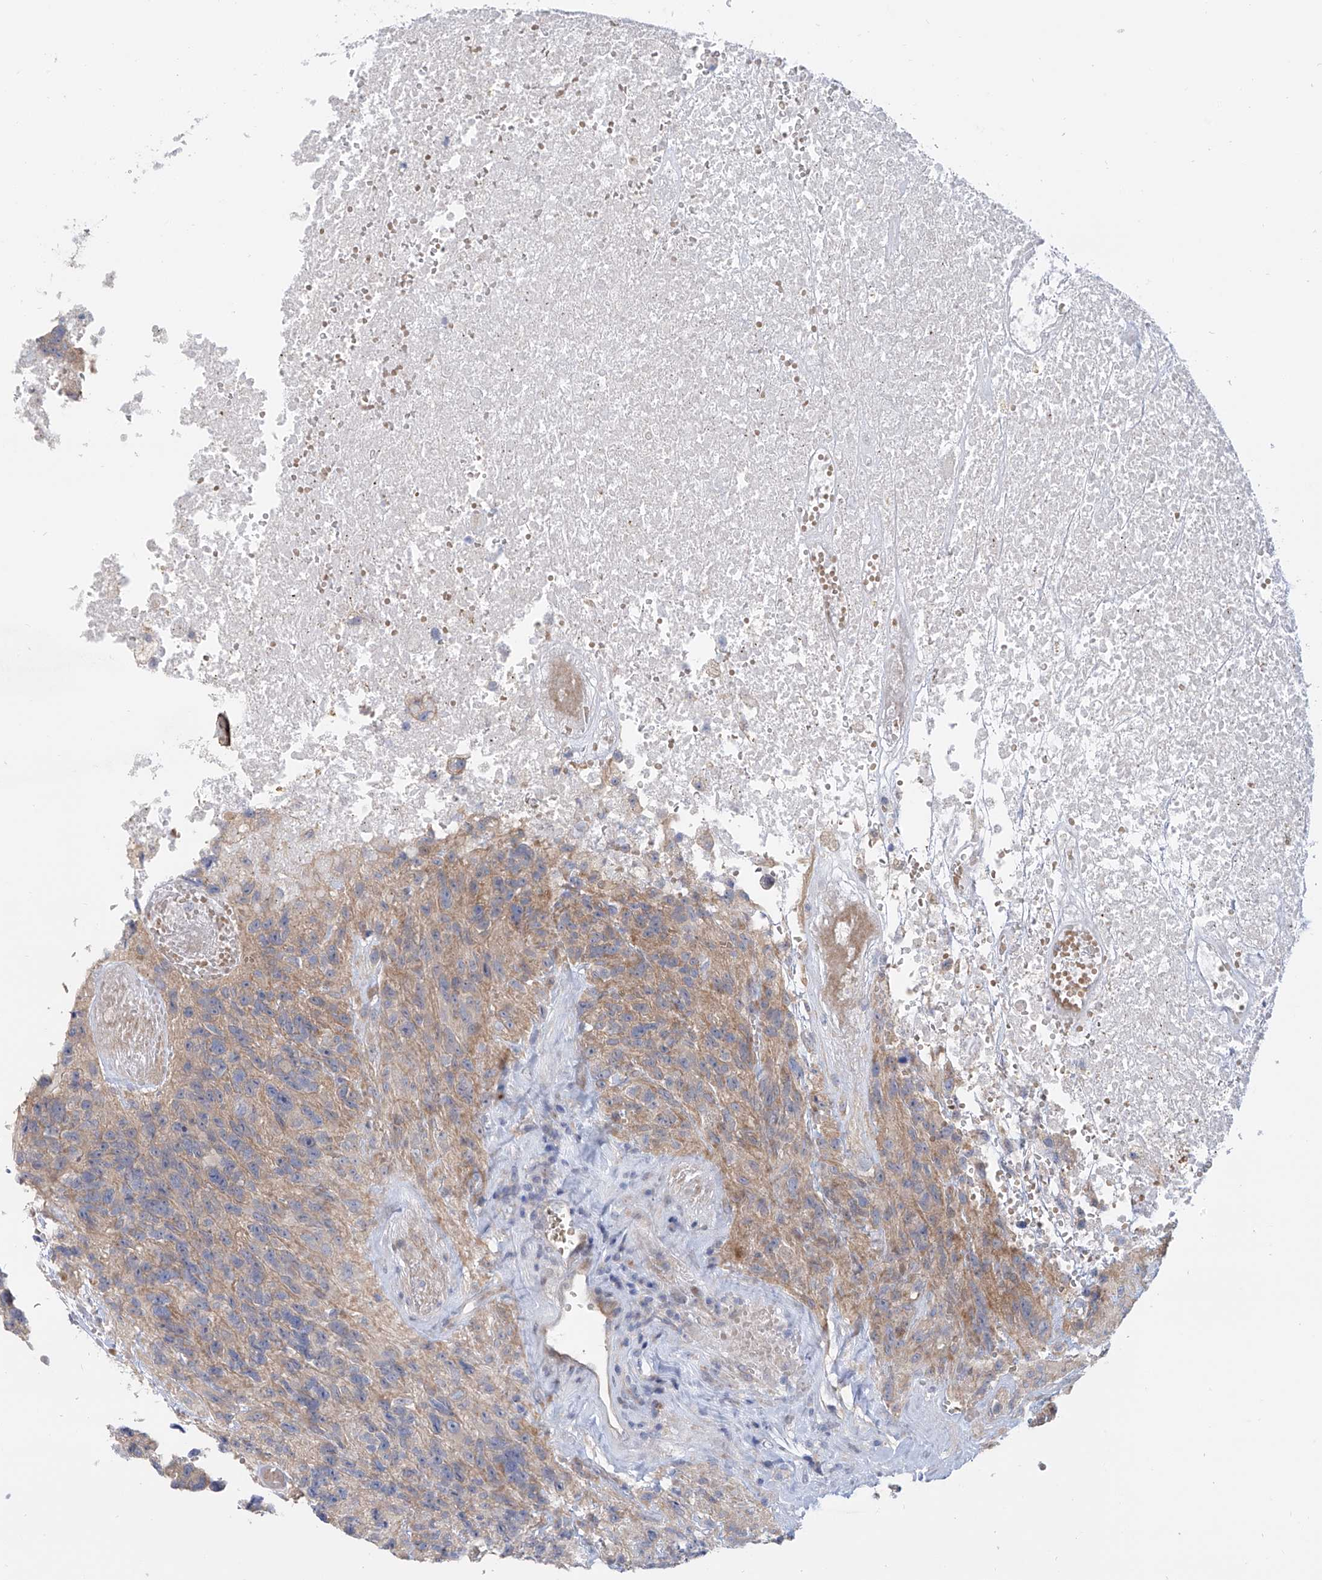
{"staining": {"intensity": "weak", "quantity": "25%-75%", "location": "cytoplasmic/membranous"}, "tissue": "glioma", "cell_type": "Tumor cells", "image_type": "cancer", "snomed": [{"axis": "morphology", "description": "Glioma, malignant, High grade"}, {"axis": "topography", "description": "Brain"}], "caption": "A brown stain labels weak cytoplasmic/membranous staining of a protein in human glioma tumor cells.", "gene": "LRRC1", "patient": {"sex": "male", "age": 69}}